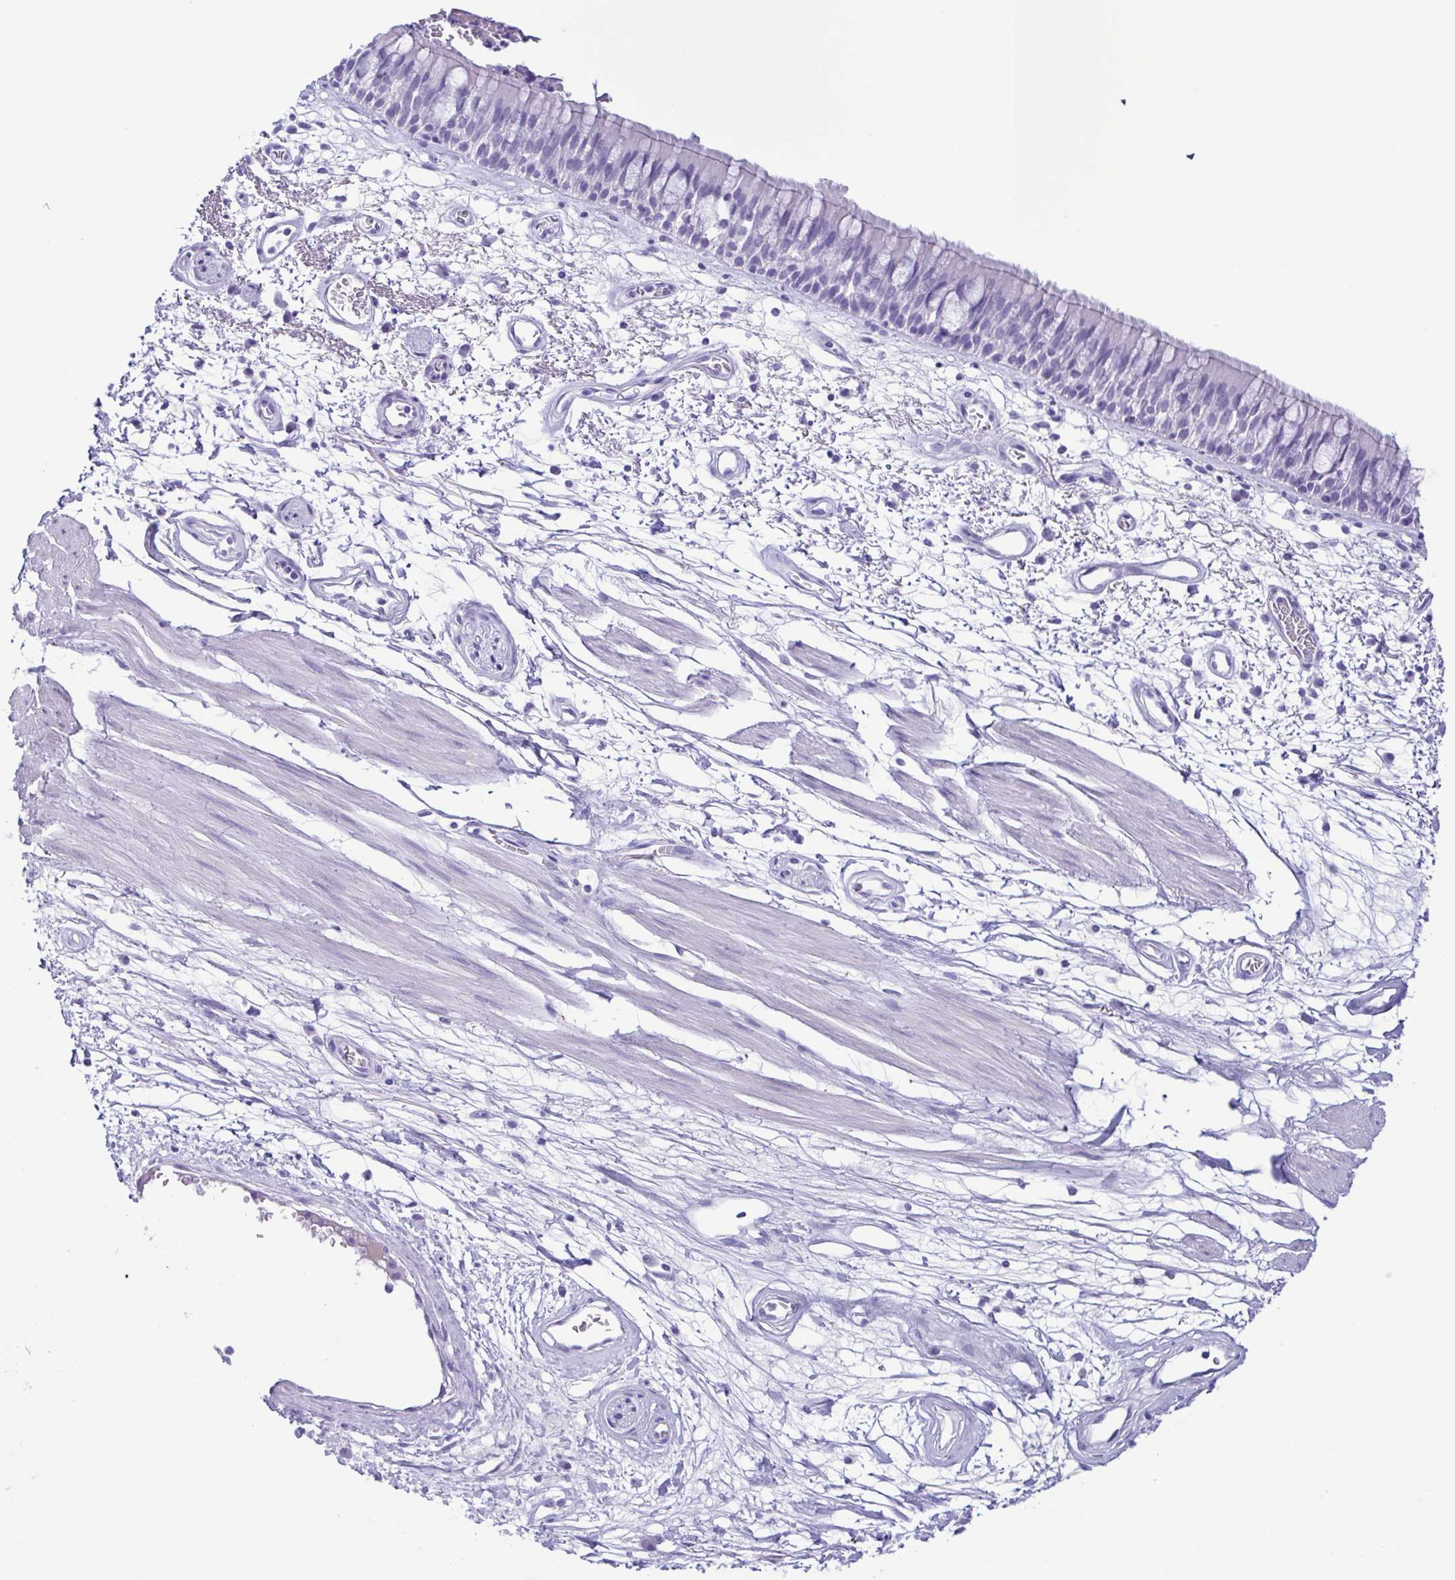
{"staining": {"intensity": "negative", "quantity": "none", "location": "none"}, "tissue": "bronchus", "cell_type": "Respiratory epithelial cells", "image_type": "normal", "snomed": [{"axis": "morphology", "description": "Normal tissue, NOS"}, {"axis": "morphology", "description": "Squamous cell carcinoma, NOS"}, {"axis": "topography", "description": "Cartilage tissue"}, {"axis": "topography", "description": "Bronchus"}, {"axis": "topography", "description": "Lung"}], "caption": "DAB immunohistochemical staining of benign bronchus displays no significant expression in respiratory epithelial cells. The staining is performed using DAB brown chromogen with nuclei counter-stained in using hematoxylin.", "gene": "TSPY10", "patient": {"sex": "male", "age": 66}}